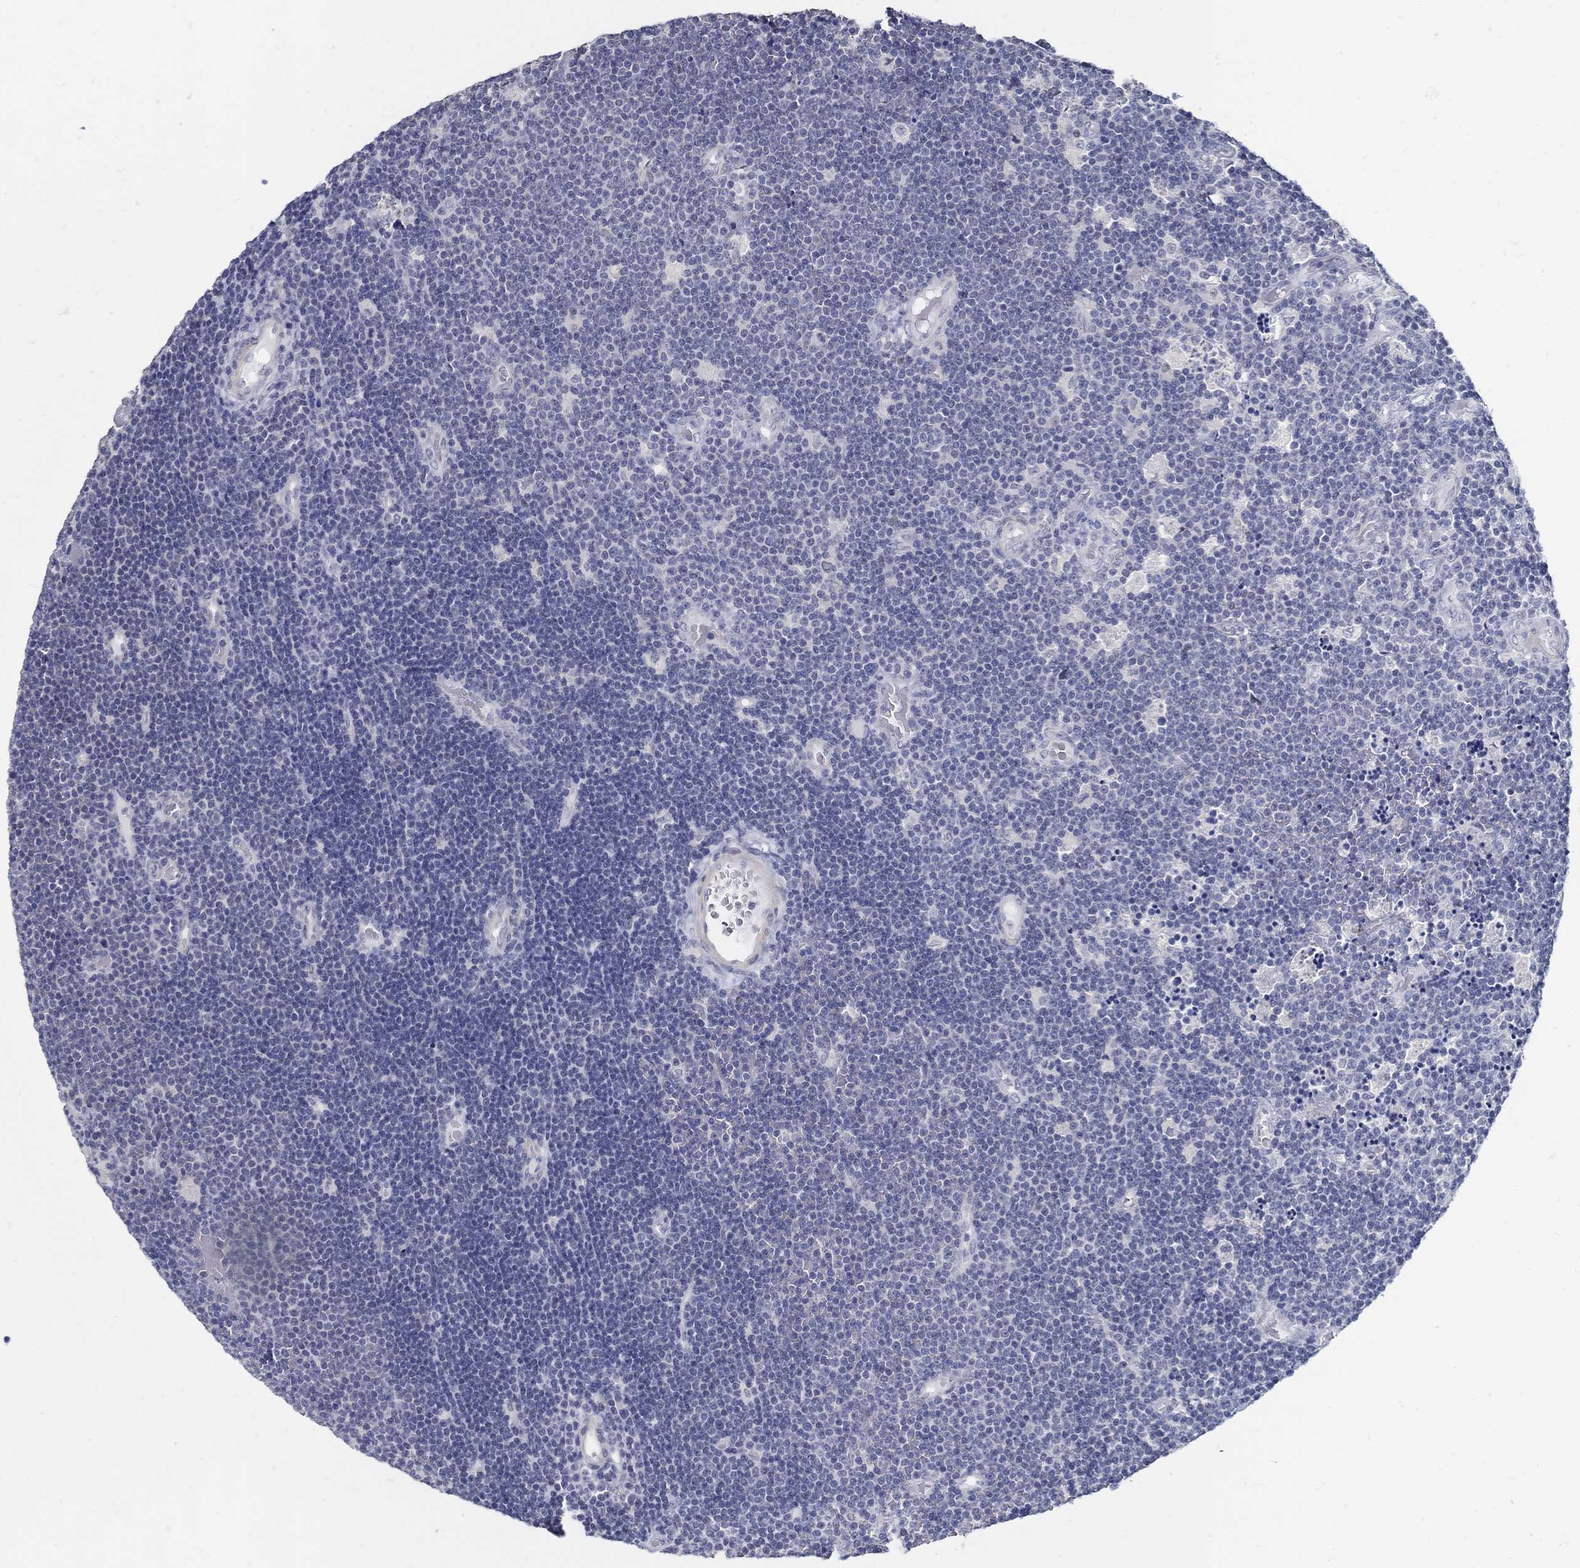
{"staining": {"intensity": "negative", "quantity": "none", "location": "none"}, "tissue": "lymphoma", "cell_type": "Tumor cells", "image_type": "cancer", "snomed": [{"axis": "morphology", "description": "Malignant lymphoma, non-Hodgkin's type, Low grade"}, {"axis": "topography", "description": "Brain"}], "caption": "A micrograph of lymphoma stained for a protein demonstrates no brown staining in tumor cells.", "gene": "USP29", "patient": {"sex": "female", "age": 66}}